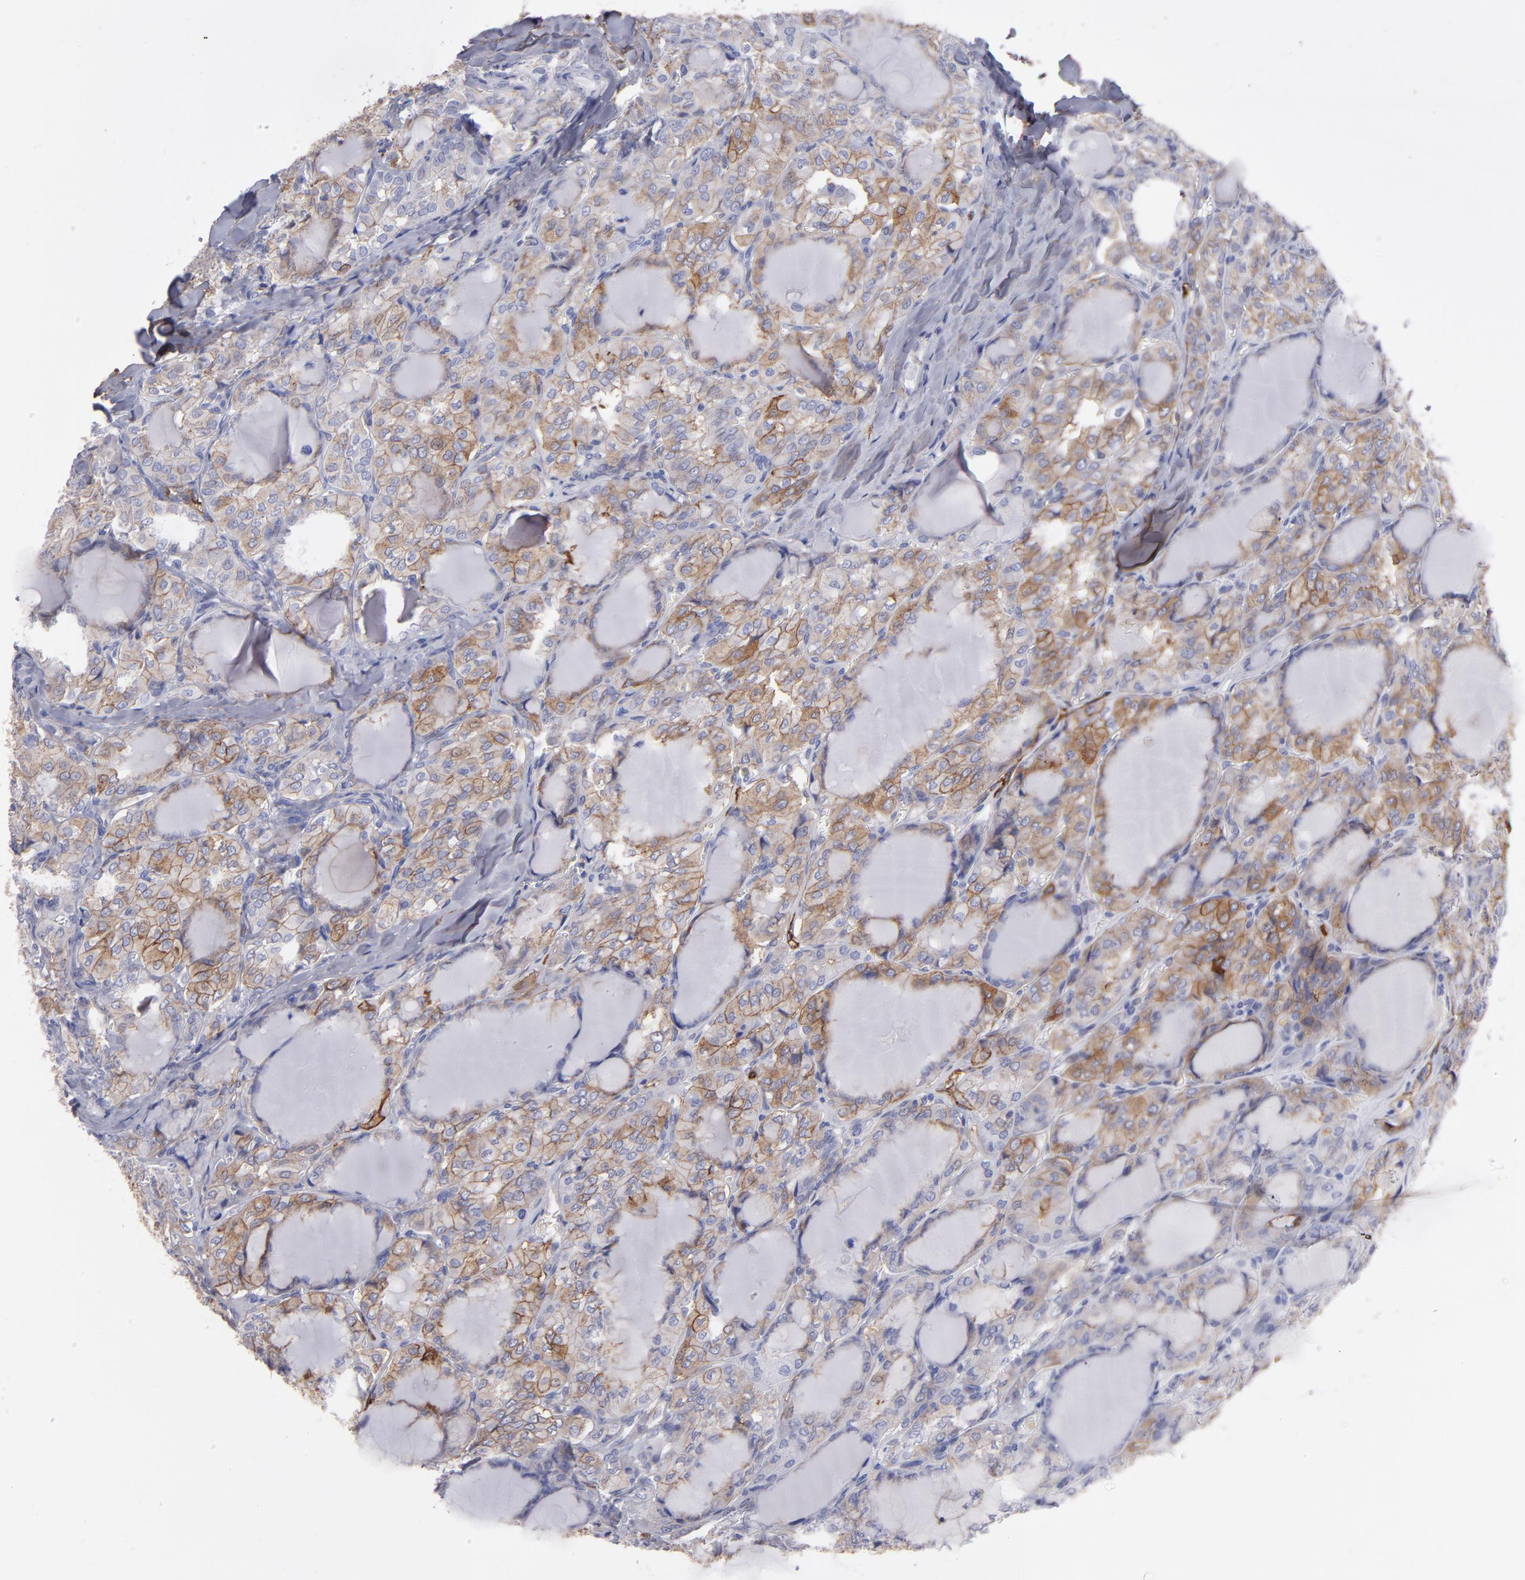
{"staining": {"intensity": "moderate", "quantity": ">75%", "location": "cytoplasmic/membranous"}, "tissue": "thyroid cancer", "cell_type": "Tumor cells", "image_type": "cancer", "snomed": [{"axis": "morphology", "description": "Papillary adenocarcinoma, NOS"}, {"axis": "topography", "description": "Thyroid gland"}], "caption": "Thyroid cancer (papillary adenocarcinoma) stained with a brown dye displays moderate cytoplasmic/membranous positive positivity in about >75% of tumor cells.", "gene": "AHNAK2", "patient": {"sex": "male", "age": 20}}